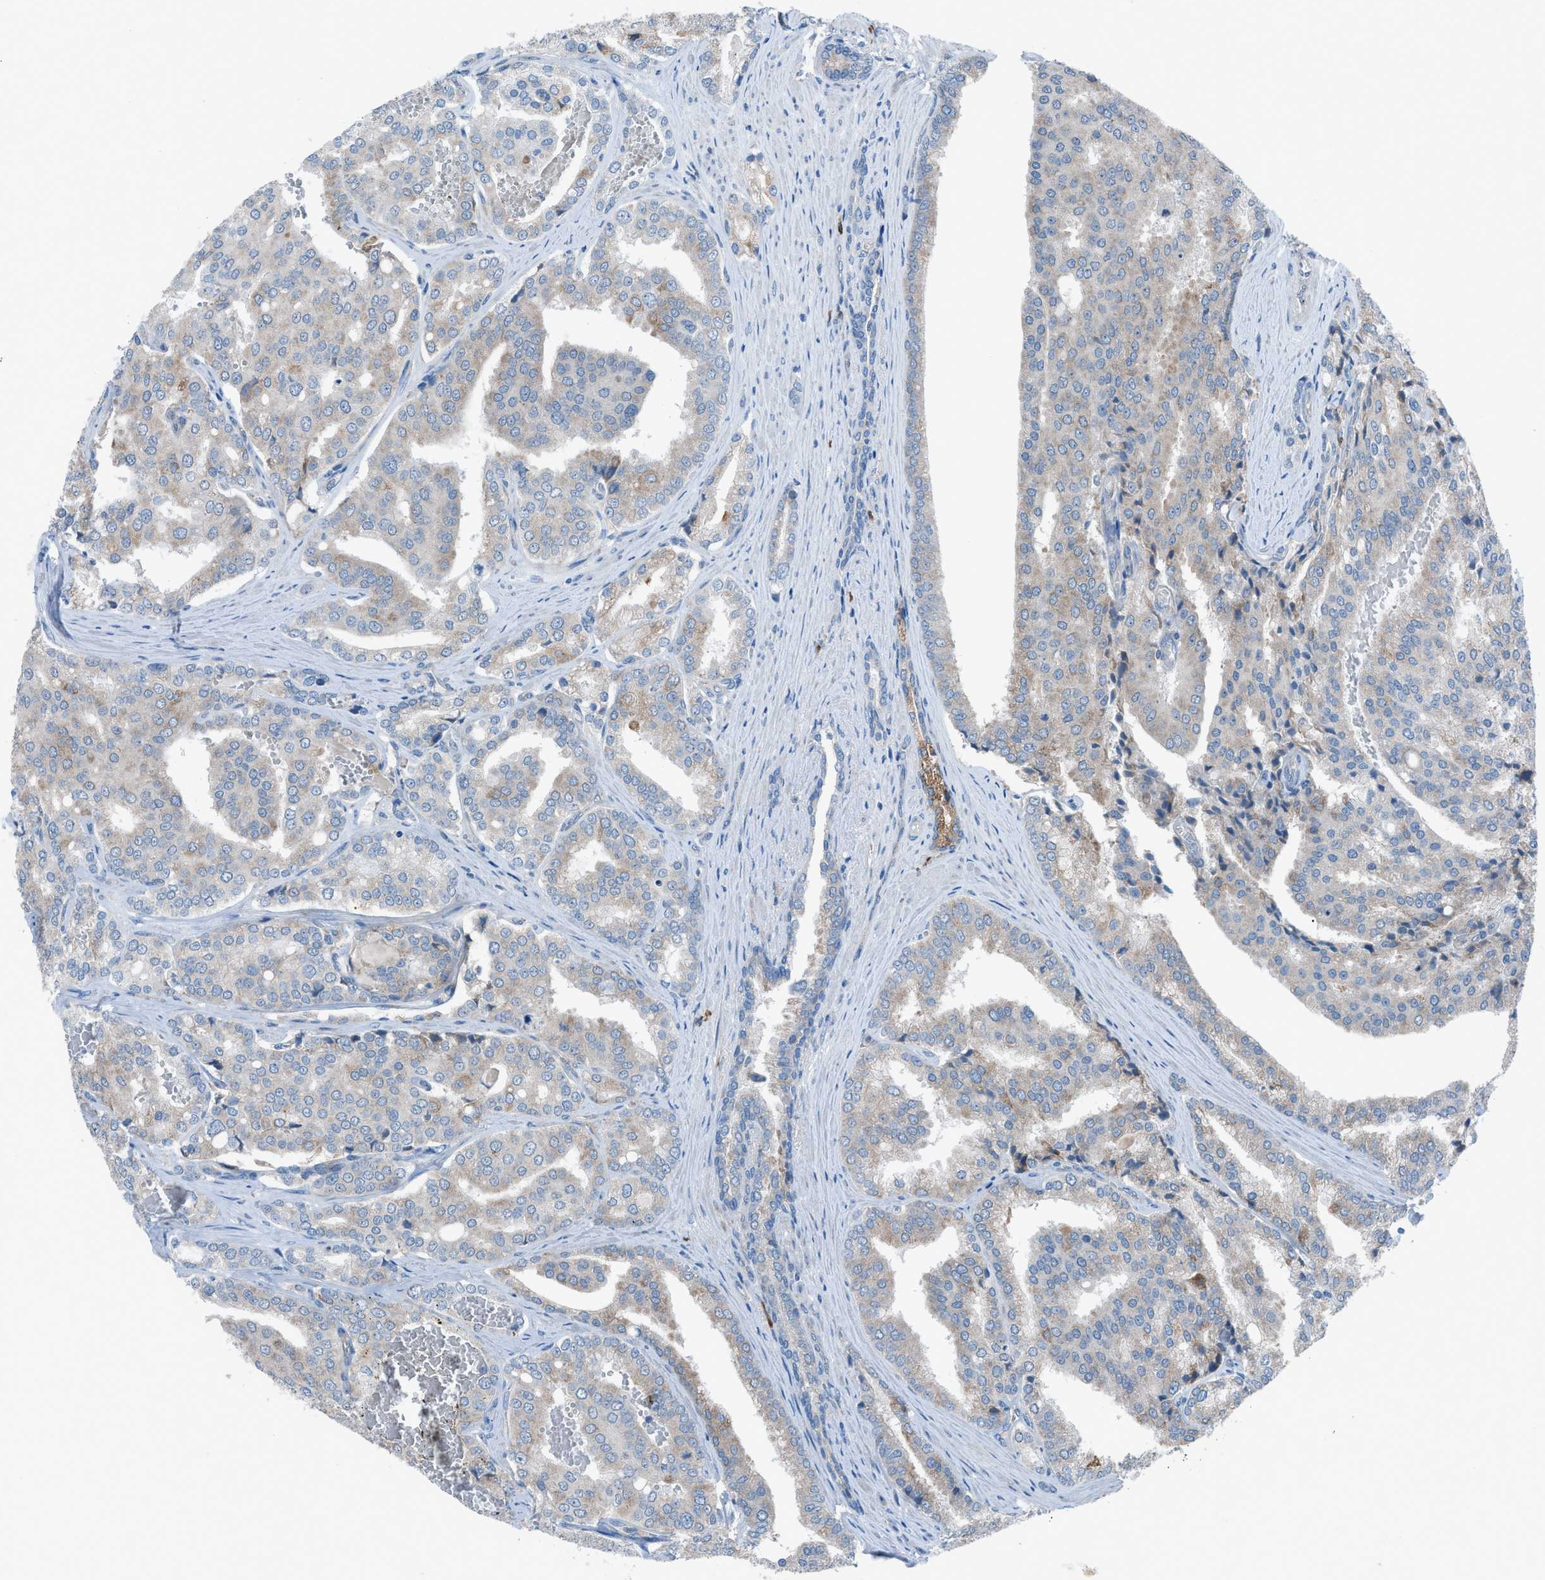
{"staining": {"intensity": "negative", "quantity": "none", "location": "none"}, "tissue": "prostate cancer", "cell_type": "Tumor cells", "image_type": "cancer", "snomed": [{"axis": "morphology", "description": "Adenocarcinoma, High grade"}, {"axis": "topography", "description": "Prostate"}], "caption": "Immunohistochemistry (IHC) photomicrograph of neoplastic tissue: prostate cancer (high-grade adenocarcinoma) stained with DAB (3,3'-diaminobenzidine) demonstrates no significant protein staining in tumor cells.", "gene": "HEG1", "patient": {"sex": "male", "age": 50}}